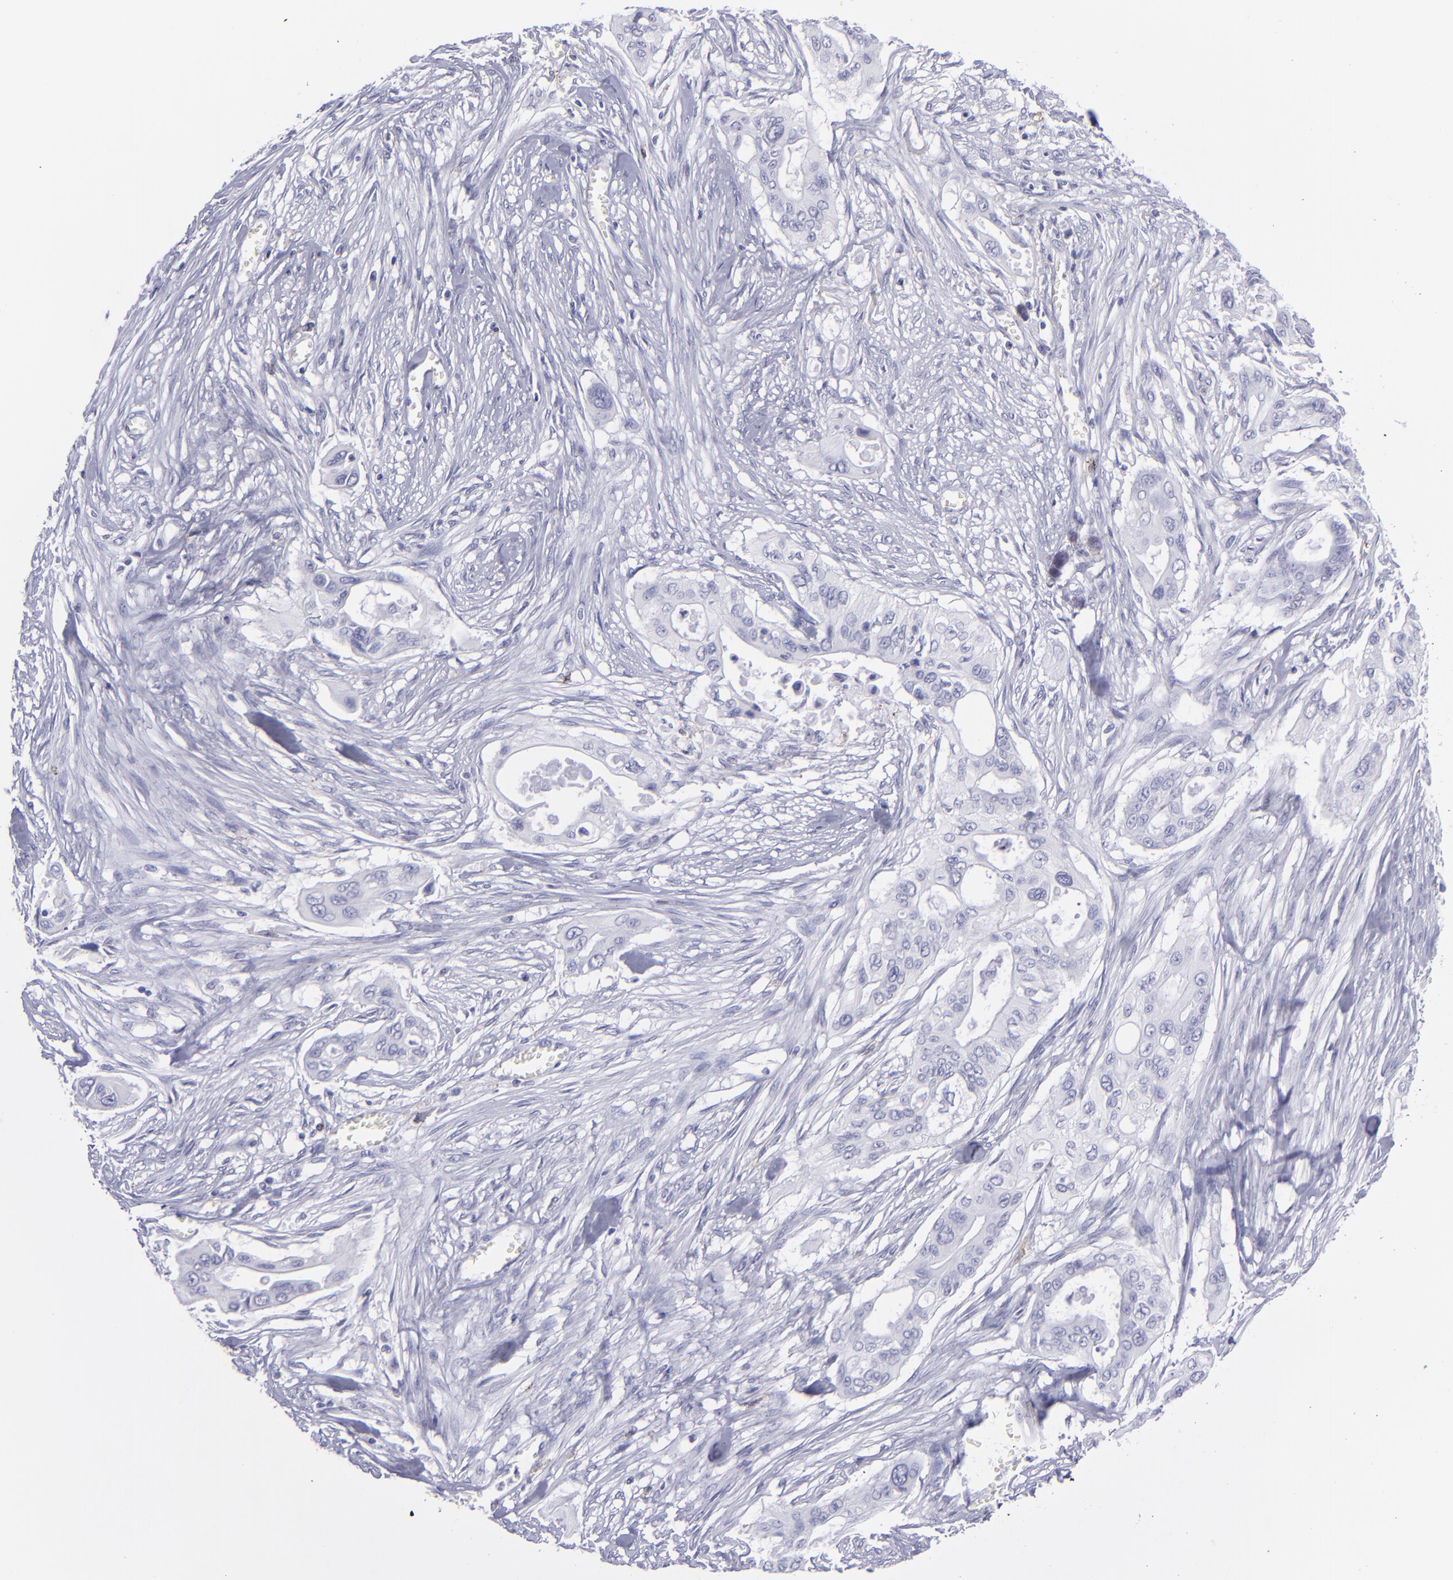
{"staining": {"intensity": "negative", "quantity": "none", "location": "none"}, "tissue": "pancreatic cancer", "cell_type": "Tumor cells", "image_type": "cancer", "snomed": [{"axis": "morphology", "description": "Adenocarcinoma, NOS"}, {"axis": "topography", "description": "Pancreas"}], "caption": "The micrograph shows no significant positivity in tumor cells of adenocarcinoma (pancreatic).", "gene": "SELPLG", "patient": {"sex": "male", "age": 77}}